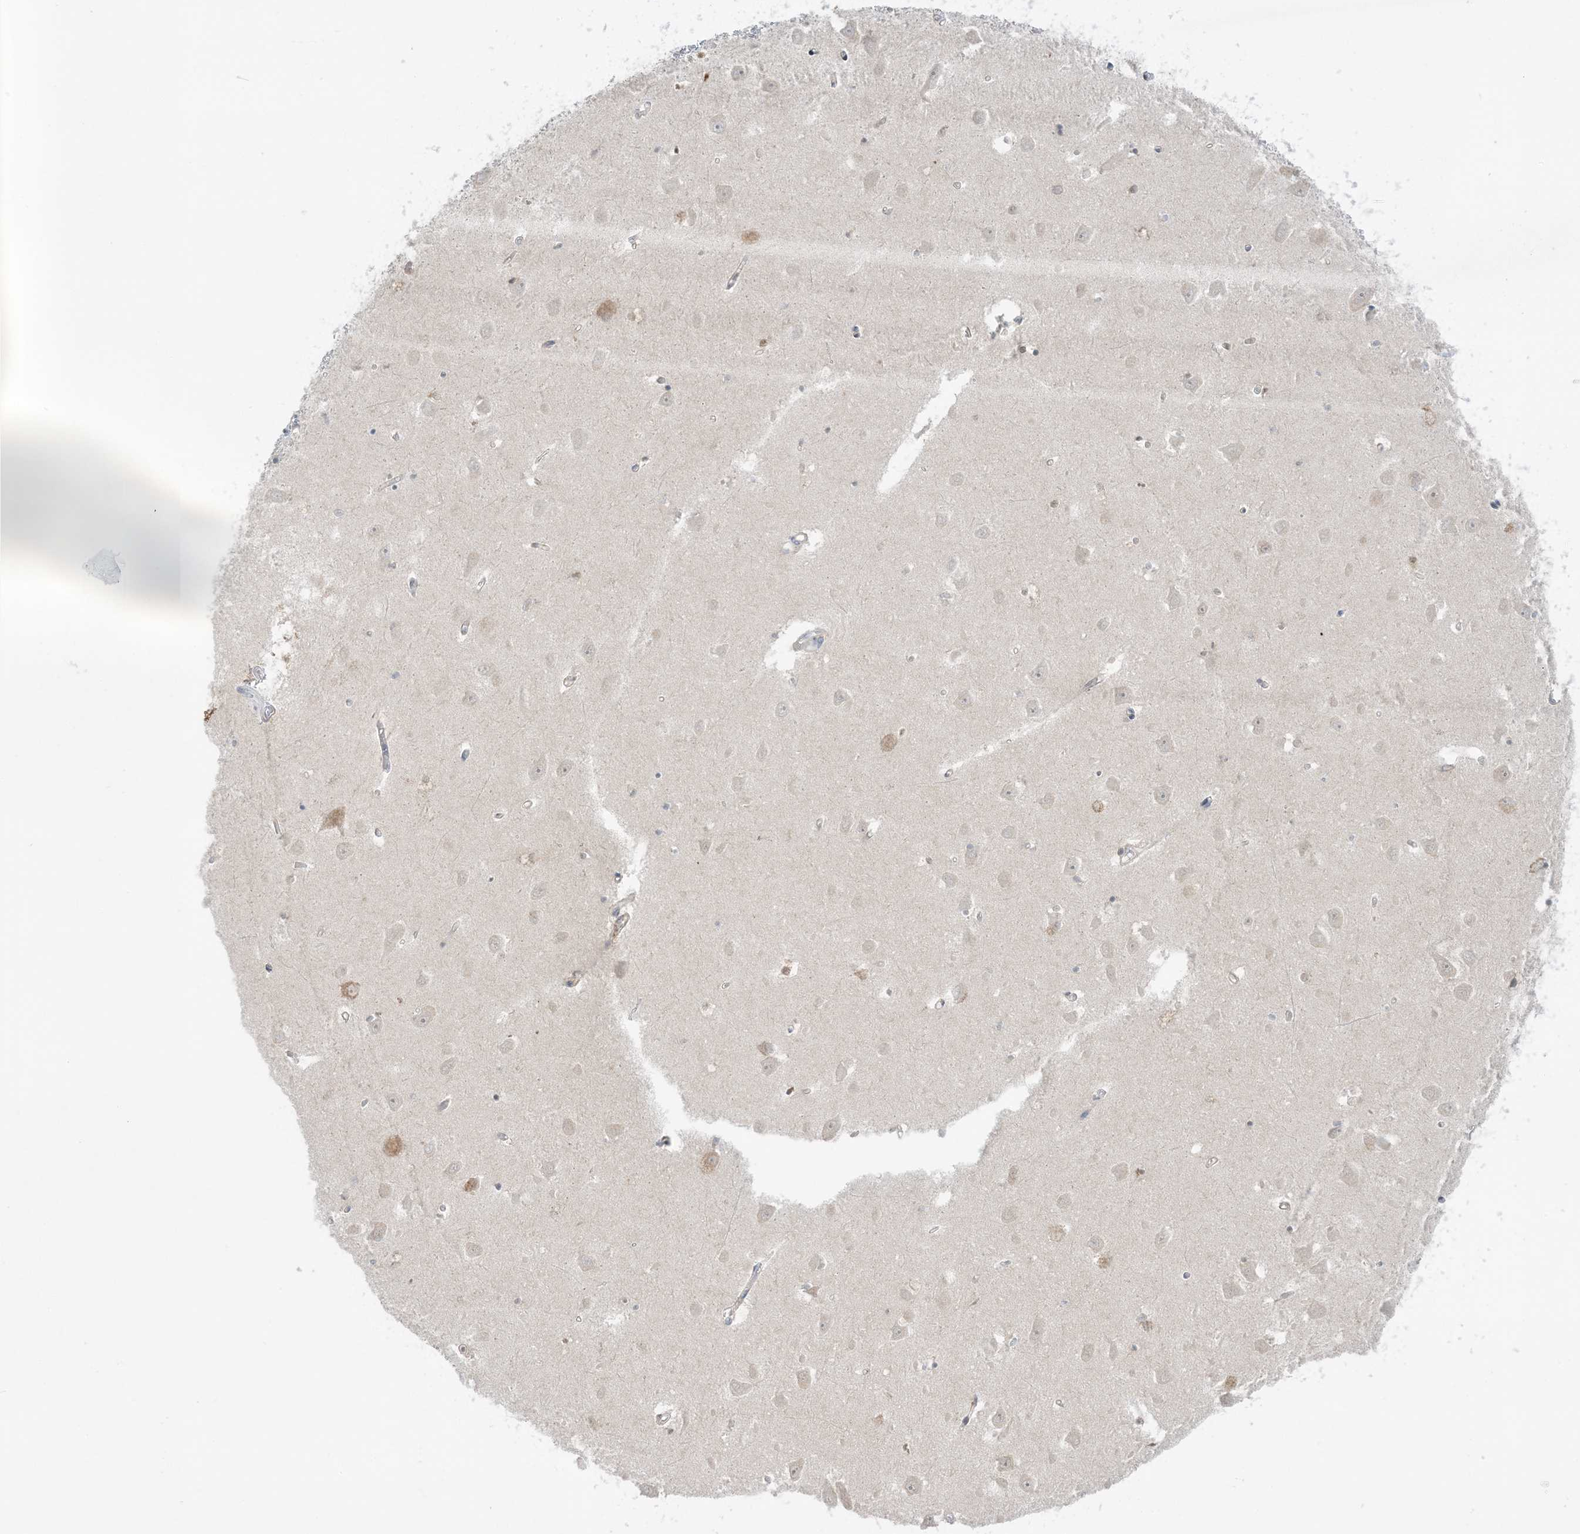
{"staining": {"intensity": "negative", "quantity": "none", "location": "none"}, "tissue": "hippocampus", "cell_type": "Glial cells", "image_type": "normal", "snomed": [{"axis": "morphology", "description": "Normal tissue, NOS"}, {"axis": "topography", "description": "Hippocampus"}], "caption": "Immunohistochemistry image of normal hippocampus stained for a protein (brown), which displays no staining in glial cells. (DAB (3,3'-diaminobenzidine) immunohistochemistry (IHC) with hematoxylin counter stain).", "gene": "RPP40", "patient": {"sex": "male", "age": 70}}